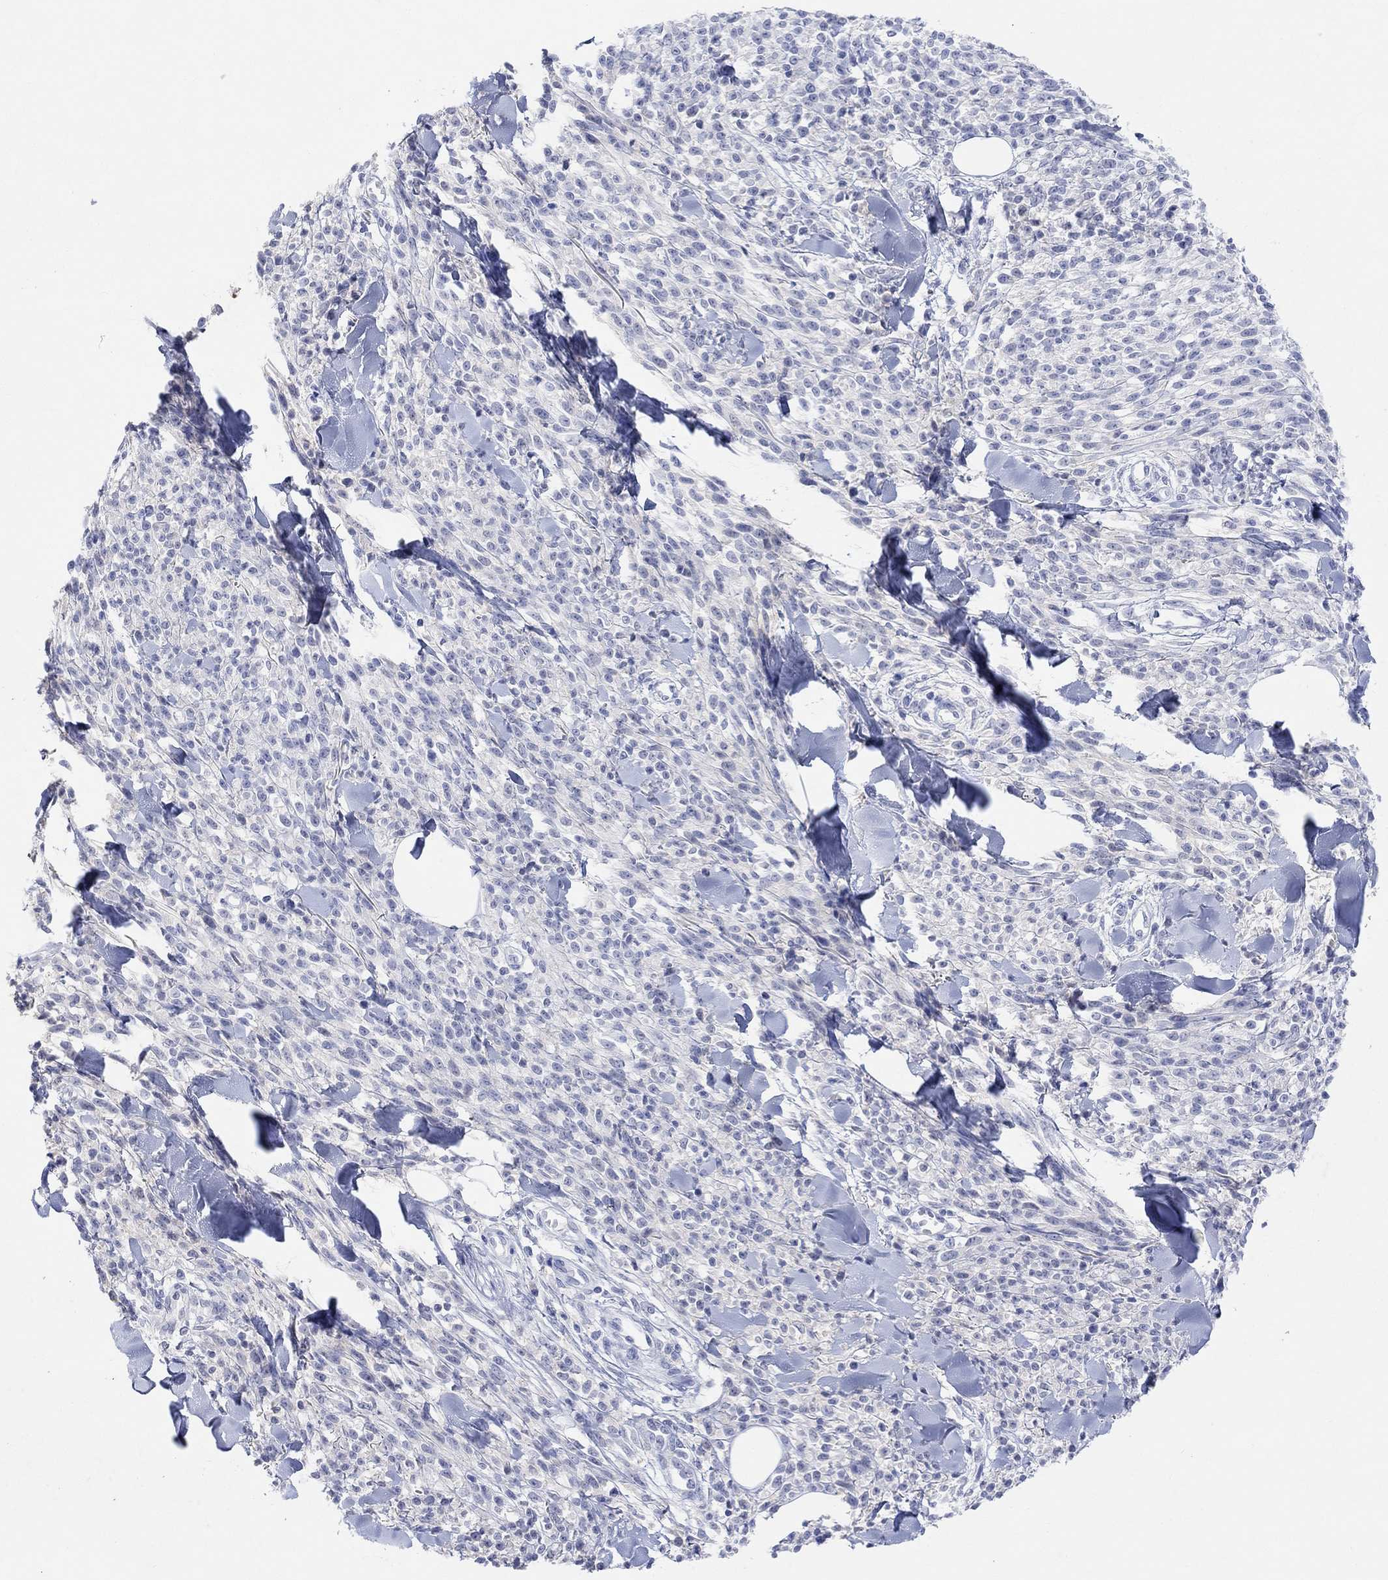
{"staining": {"intensity": "negative", "quantity": "none", "location": "none"}, "tissue": "melanoma", "cell_type": "Tumor cells", "image_type": "cancer", "snomed": [{"axis": "morphology", "description": "Malignant melanoma, NOS"}, {"axis": "topography", "description": "Skin"}, {"axis": "topography", "description": "Skin of trunk"}], "caption": "There is no significant expression in tumor cells of melanoma. (Brightfield microscopy of DAB (3,3'-diaminobenzidine) IHC at high magnification).", "gene": "TYR", "patient": {"sex": "male", "age": 74}}